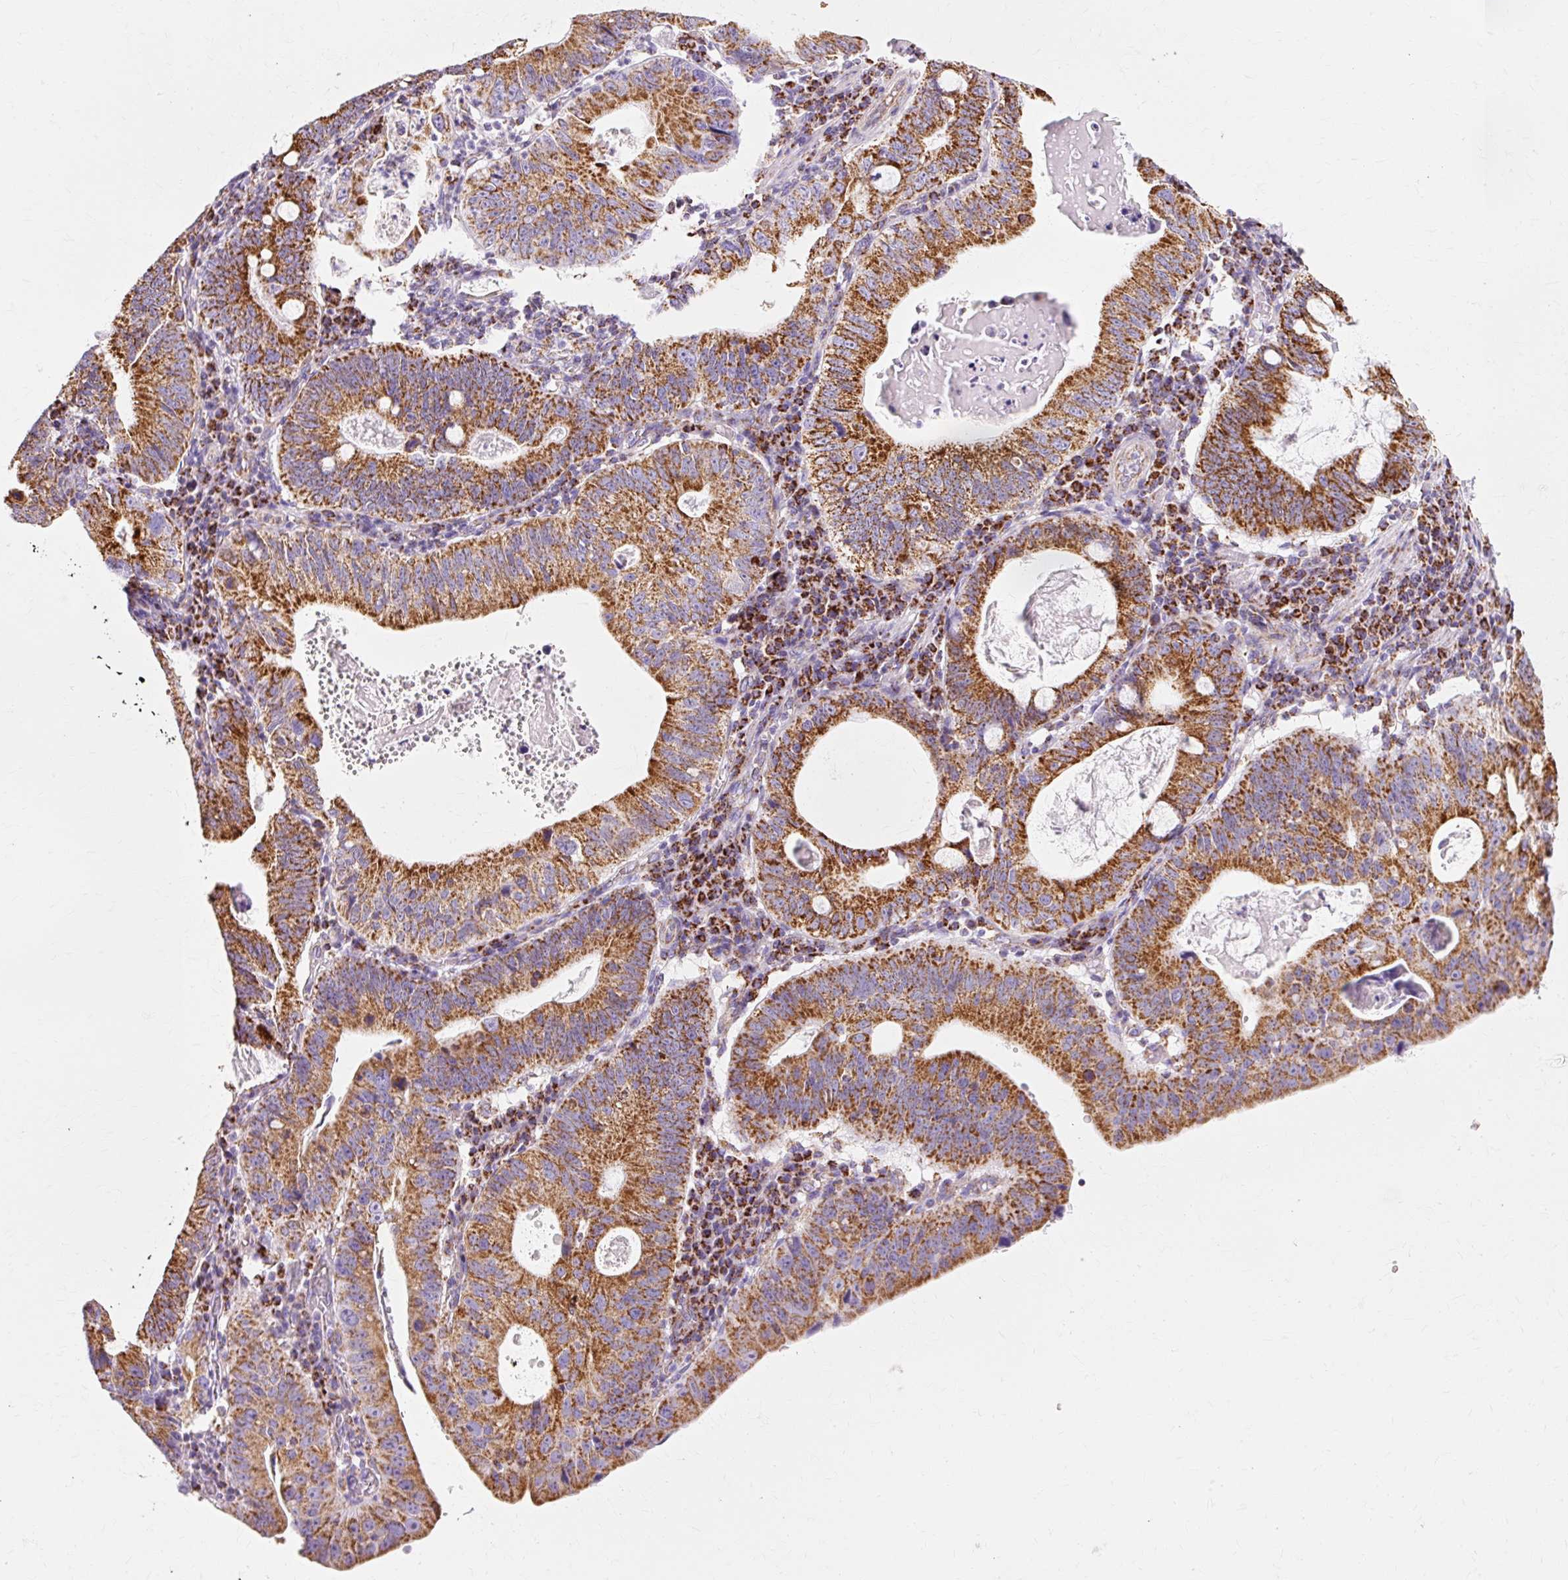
{"staining": {"intensity": "strong", "quantity": ">75%", "location": "cytoplasmic/membranous"}, "tissue": "stomach cancer", "cell_type": "Tumor cells", "image_type": "cancer", "snomed": [{"axis": "morphology", "description": "Adenocarcinoma, NOS"}, {"axis": "topography", "description": "Stomach"}], "caption": "Immunohistochemistry (IHC) staining of adenocarcinoma (stomach), which shows high levels of strong cytoplasmic/membranous staining in about >75% of tumor cells indicating strong cytoplasmic/membranous protein positivity. The staining was performed using DAB (3,3'-diaminobenzidine) (brown) for protein detection and nuclei were counterstained in hematoxylin (blue).", "gene": "ATP5PO", "patient": {"sex": "male", "age": 59}}